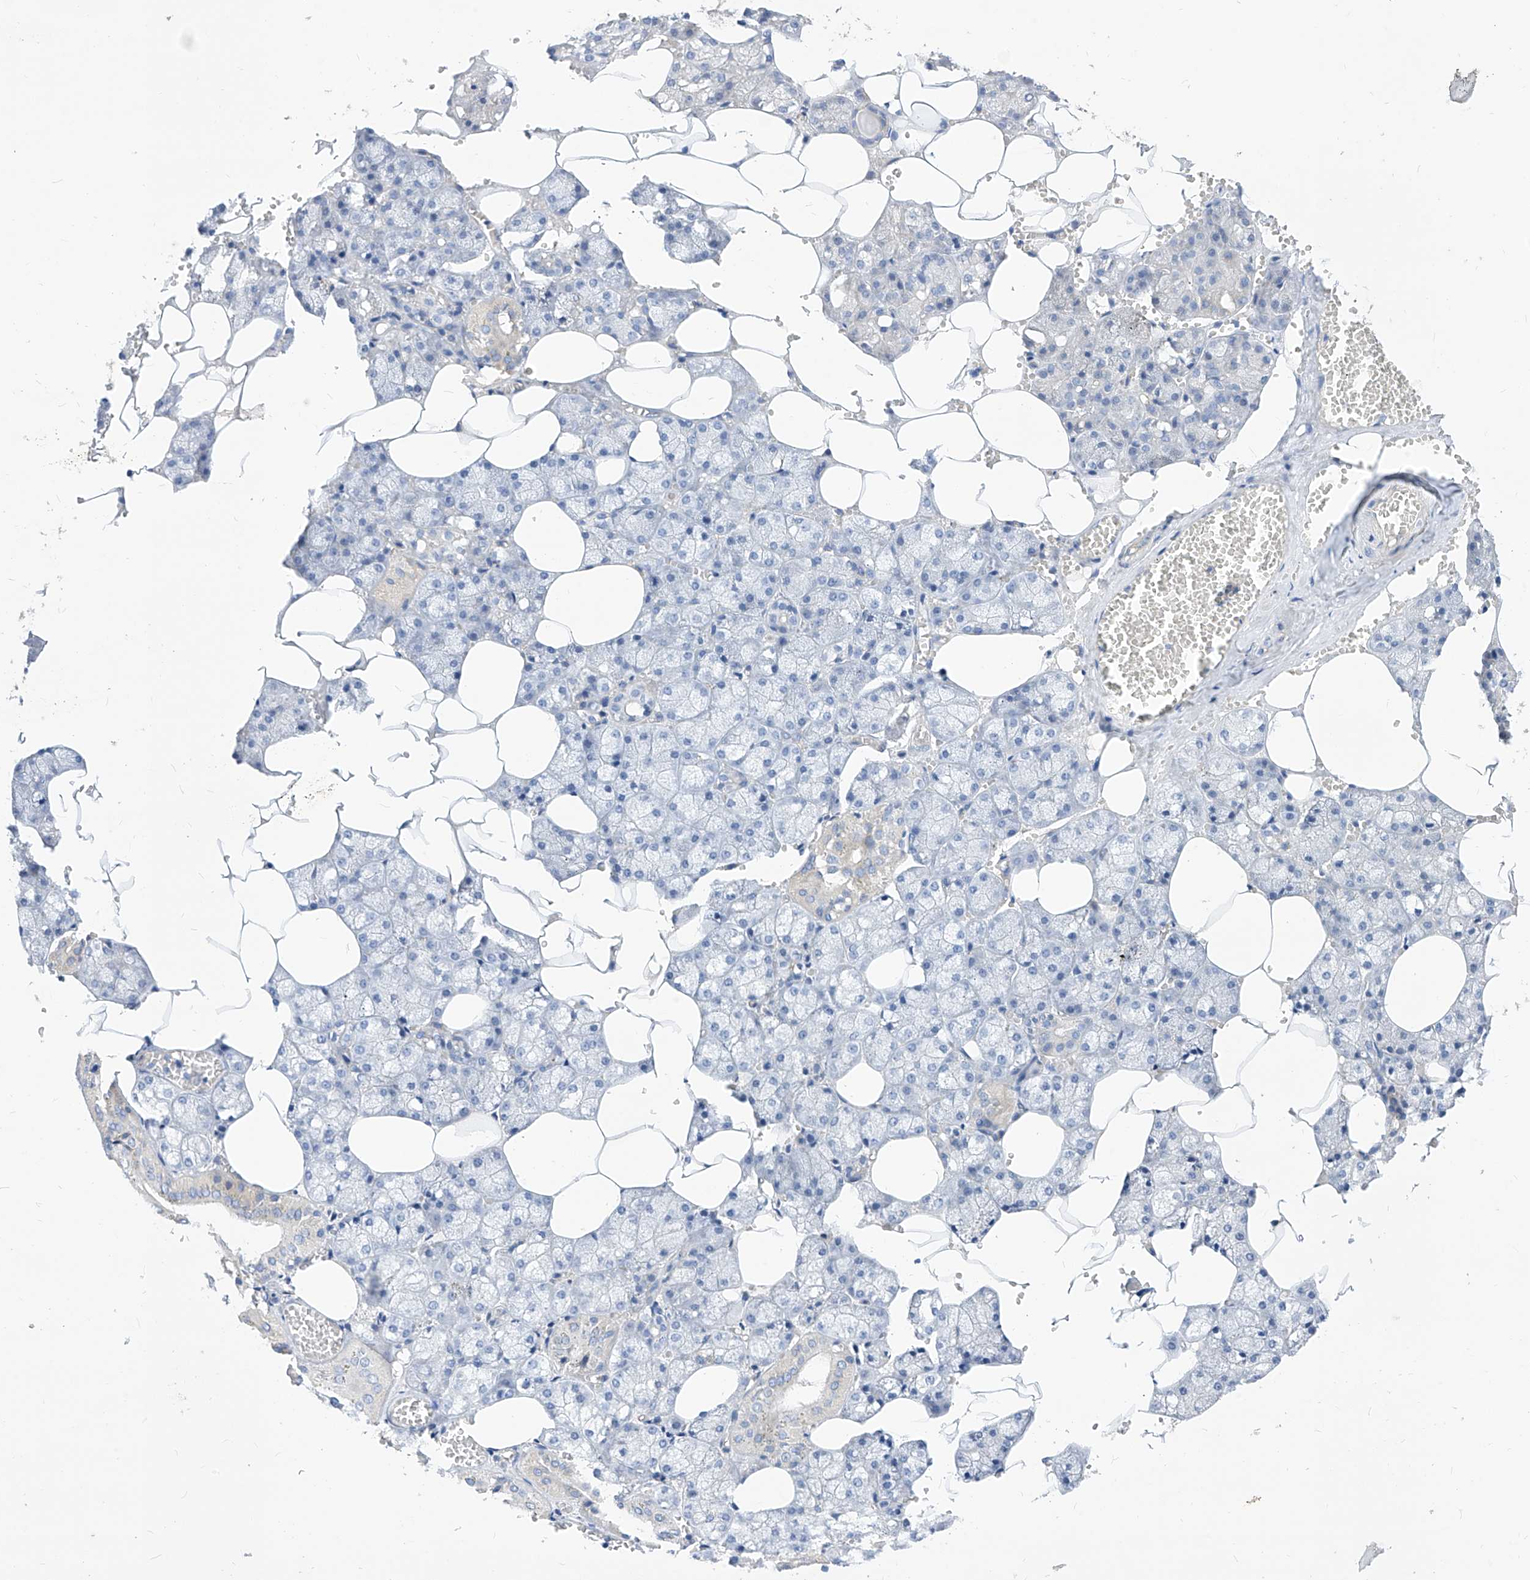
{"staining": {"intensity": "strong", "quantity": "<25%", "location": "cytoplasmic/membranous"}, "tissue": "salivary gland", "cell_type": "Glandular cells", "image_type": "normal", "snomed": [{"axis": "morphology", "description": "Normal tissue, NOS"}, {"axis": "topography", "description": "Salivary gland"}], "caption": "Immunohistochemistry staining of unremarkable salivary gland, which demonstrates medium levels of strong cytoplasmic/membranous staining in about <25% of glandular cells indicating strong cytoplasmic/membranous protein positivity. The staining was performed using DAB (brown) for protein detection and nuclei were counterstained in hematoxylin (blue).", "gene": "SCGB2A1", "patient": {"sex": "male", "age": 62}}